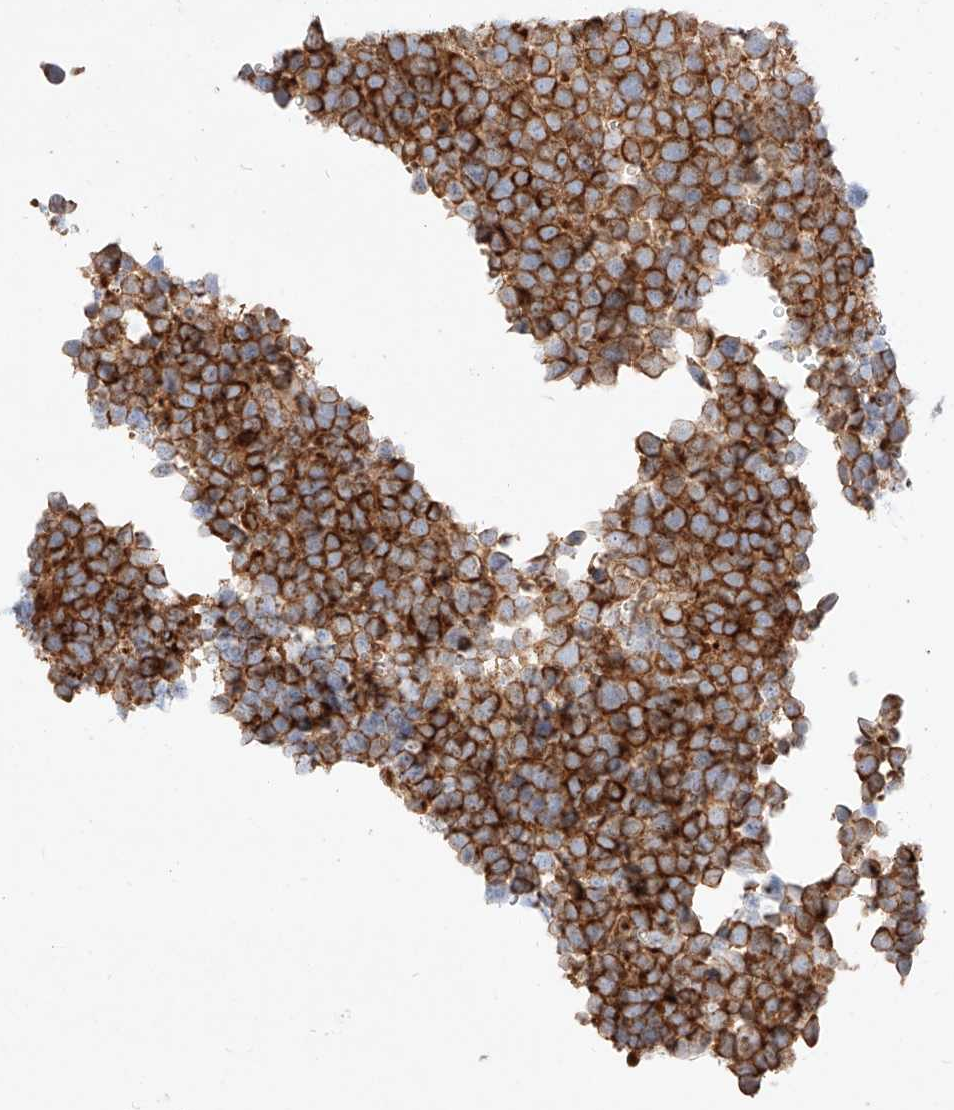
{"staining": {"intensity": "strong", "quantity": ">75%", "location": "cytoplasmic/membranous"}, "tissue": "urothelial cancer", "cell_type": "Tumor cells", "image_type": "cancer", "snomed": [{"axis": "morphology", "description": "Urothelial carcinoma, High grade"}, {"axis": "topography", "description": "Urinary bladder"}], "caption": "IHC histopathology image of high-grade urothelial carcinoma stained for a protein (brown), which exhibits high levels of strong cytoplasmic/membranous positivity in approximately >75% of tumor cells.", "gene": "CSGALNACT2", "patient": {"sex": "female", "age": 82}}